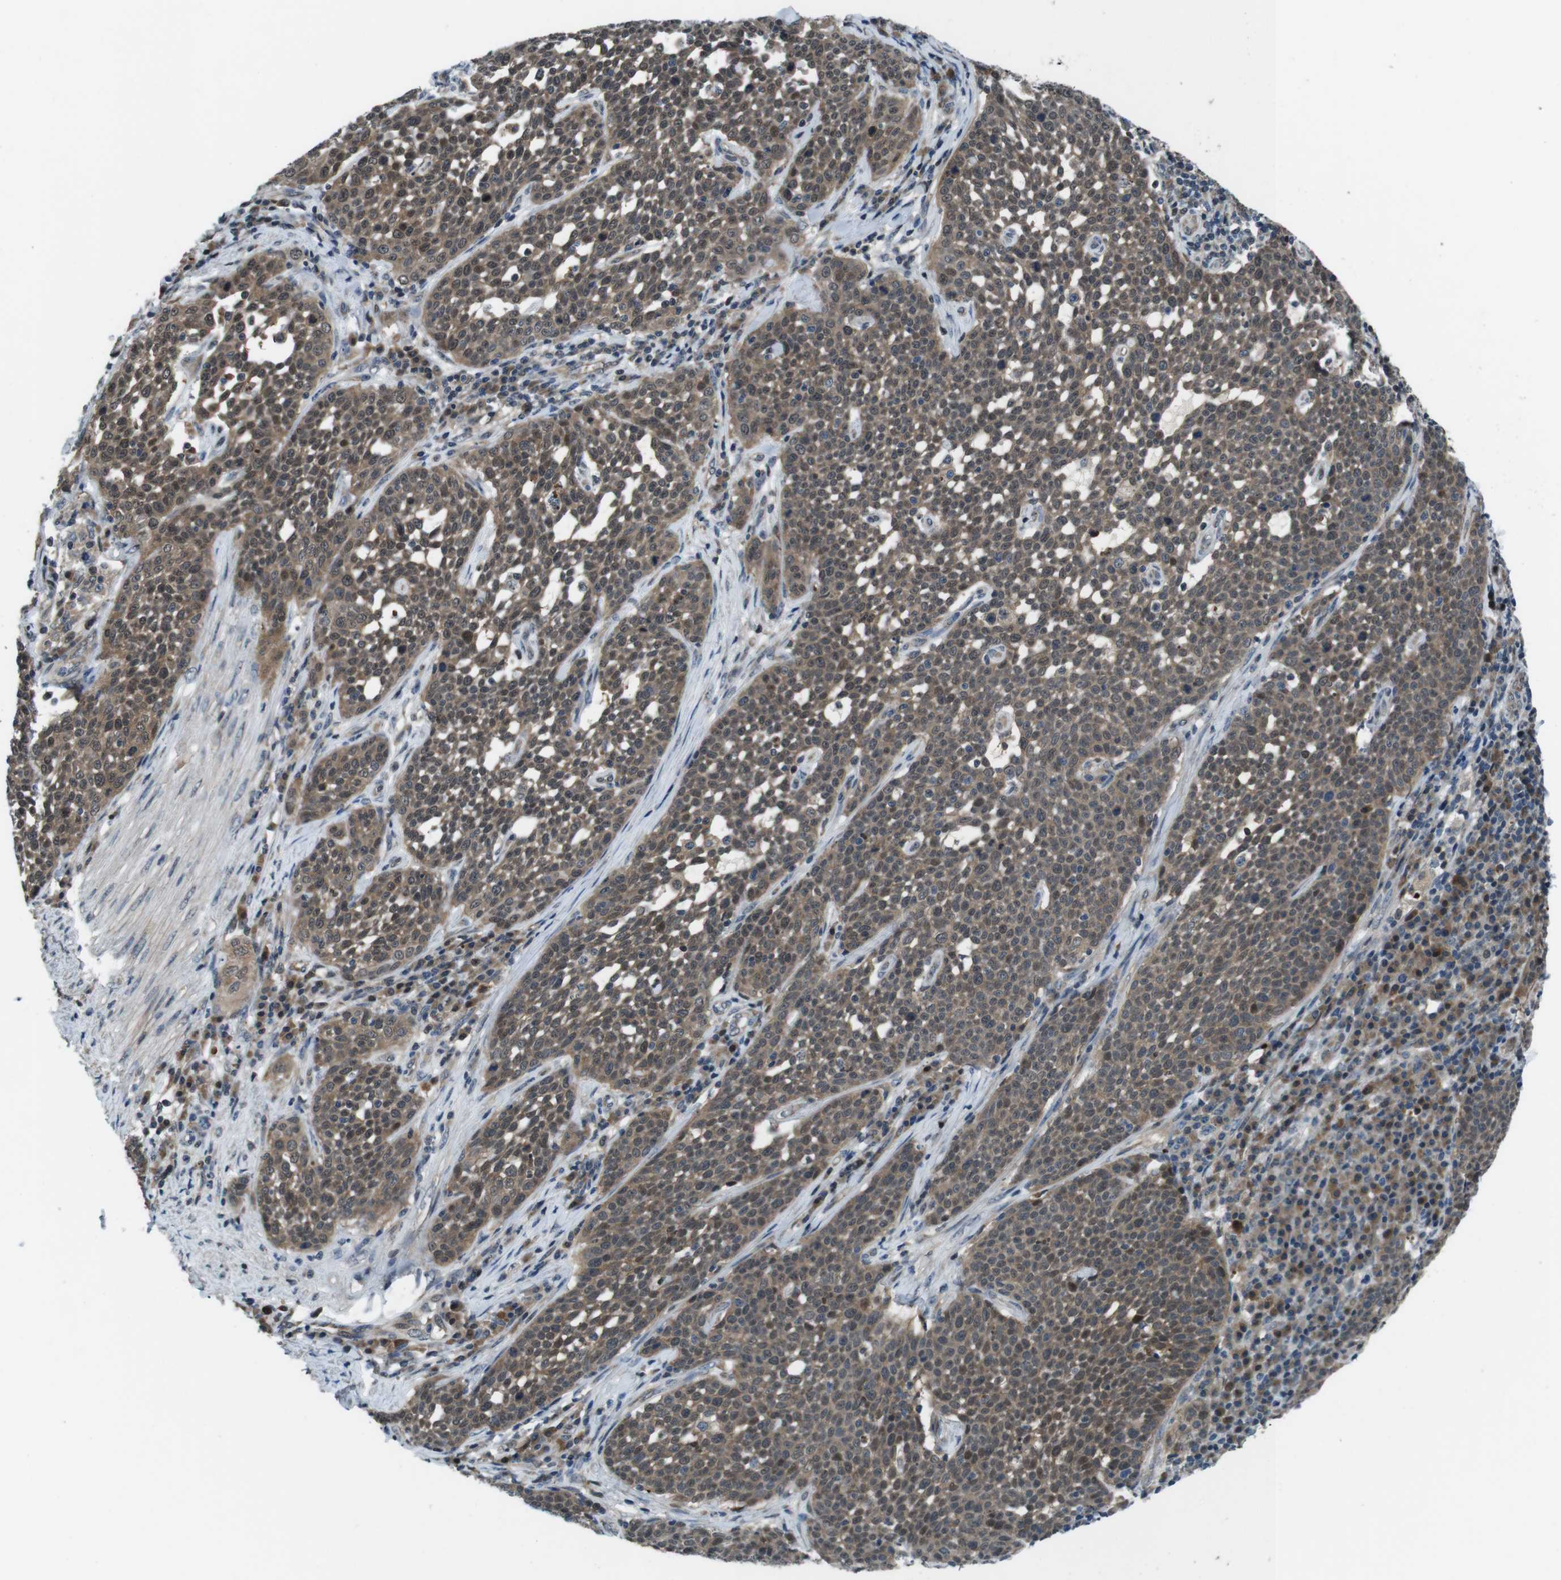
{"staining": {"intensity": "moderate", "quantity": ">75%", "location": "cytoplasmic/membranous,nuclear"}, "tissue": "cervical cancer", "cell_type": "Tumor cells", "image_type": "cancer", "snomed": [{"axis": "morphology", "description": "Squamous cell carcinoma, NOS"}, {"axis": "topography", "description": "Cervix"}], "caption": "Immunohistochemistry (IHC) photomicrograph of cervical cancer (squamous cell carcinoma) stained for a protein (brown), which shows medium levels of moderate cytoplasmic/membranous and nuclear positivity in approximately >75% of tumor cells.", "gene": "LRP5", "patient": {"sex": "female", "age": 34}}